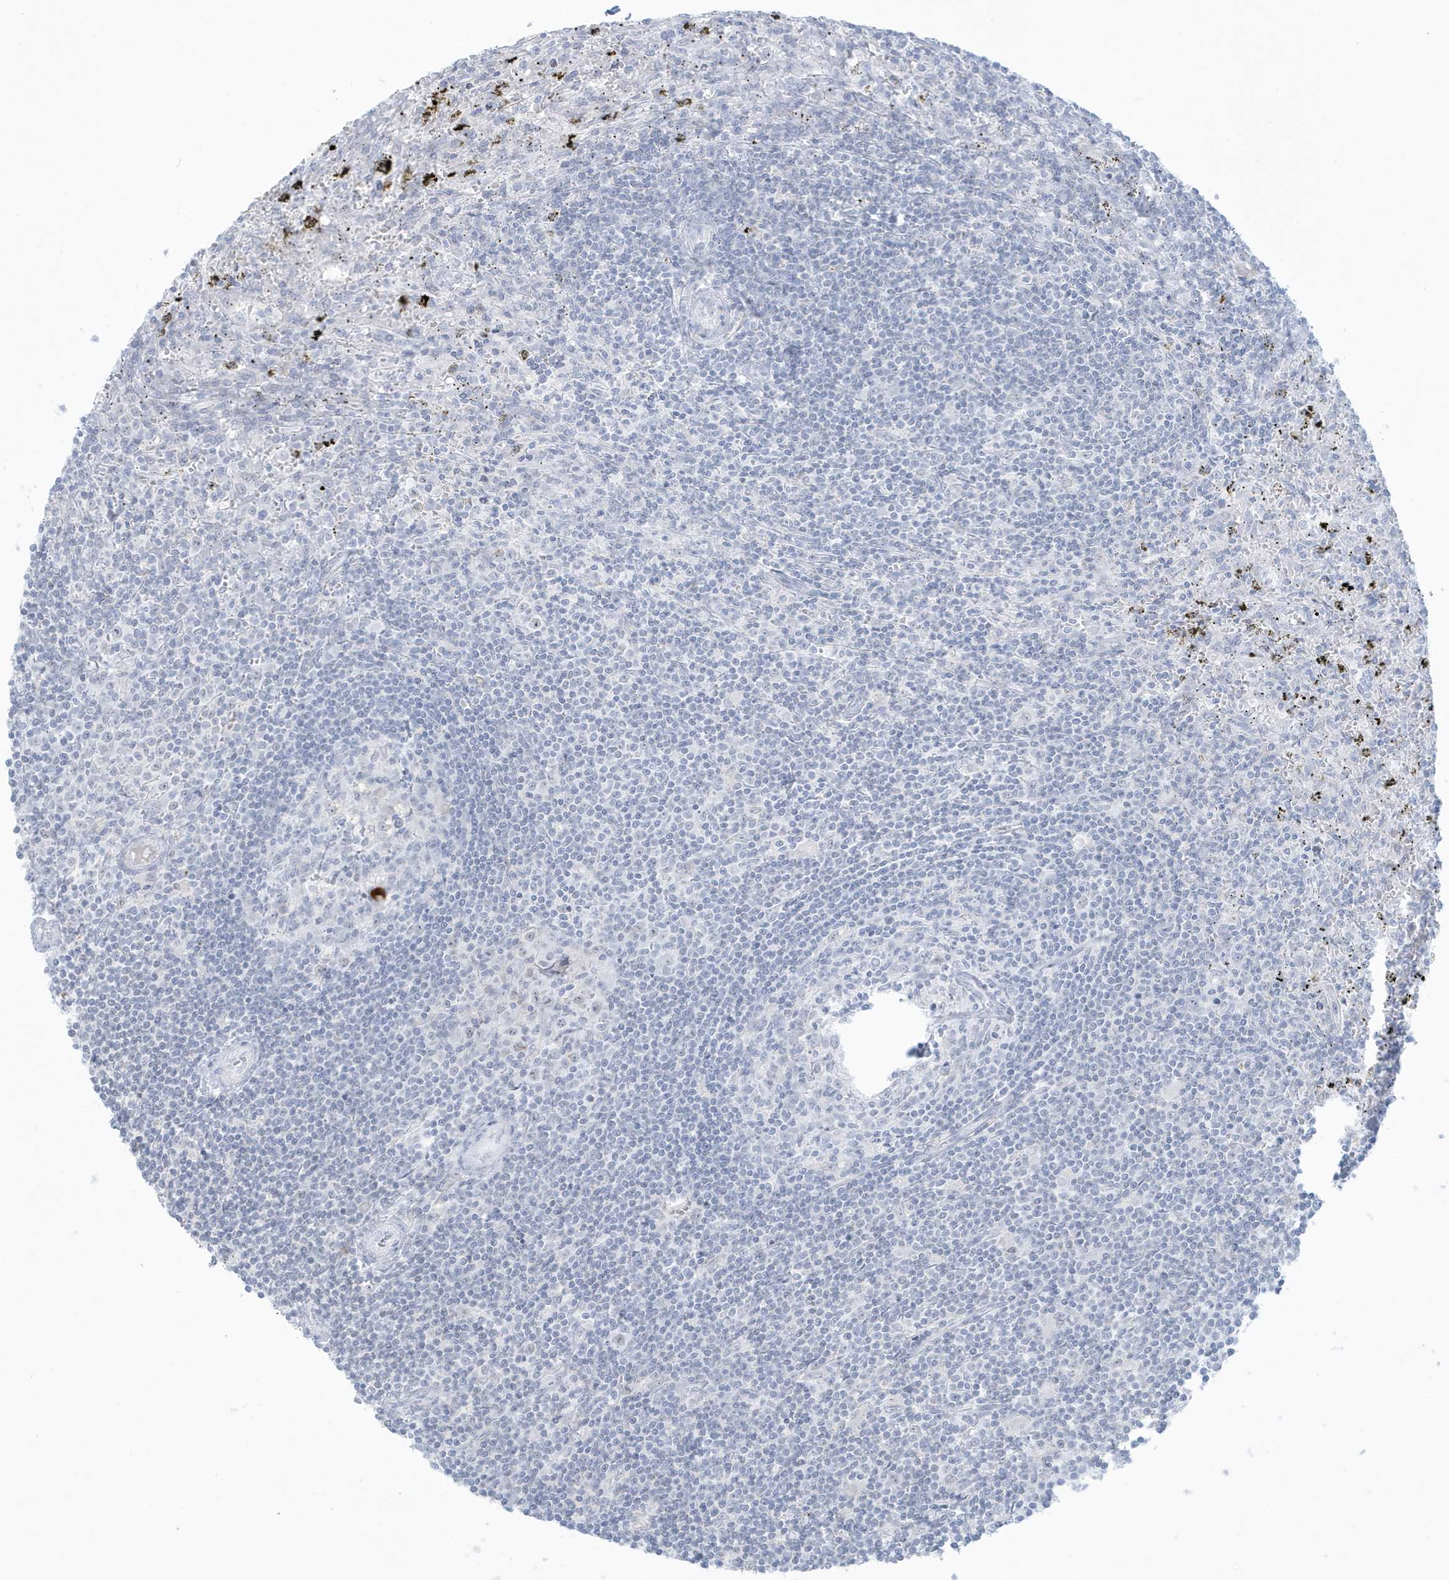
{"staining": {"intensity": "negative", "quantity": "none", "location": "none"}, "tissue": "lymphoma", "cell_type": "Tumor cells", "image_type": "cancer", "snomed": [{"axis": "morphology", "description": "Malignant lymphoma, non-Hodgkin's type, Low grade"}, {"axis": "topography", "description": "Spleen"}], "caption": "A high-resolution photomicrograph shows immunohistochemistry staining of low-grade malignant lymphoma, non-Hodgkin's type, which displays no significant positivity in tumor cells.", "gene": "HERC6", "patient": {"sex": "male", "age": 76}}